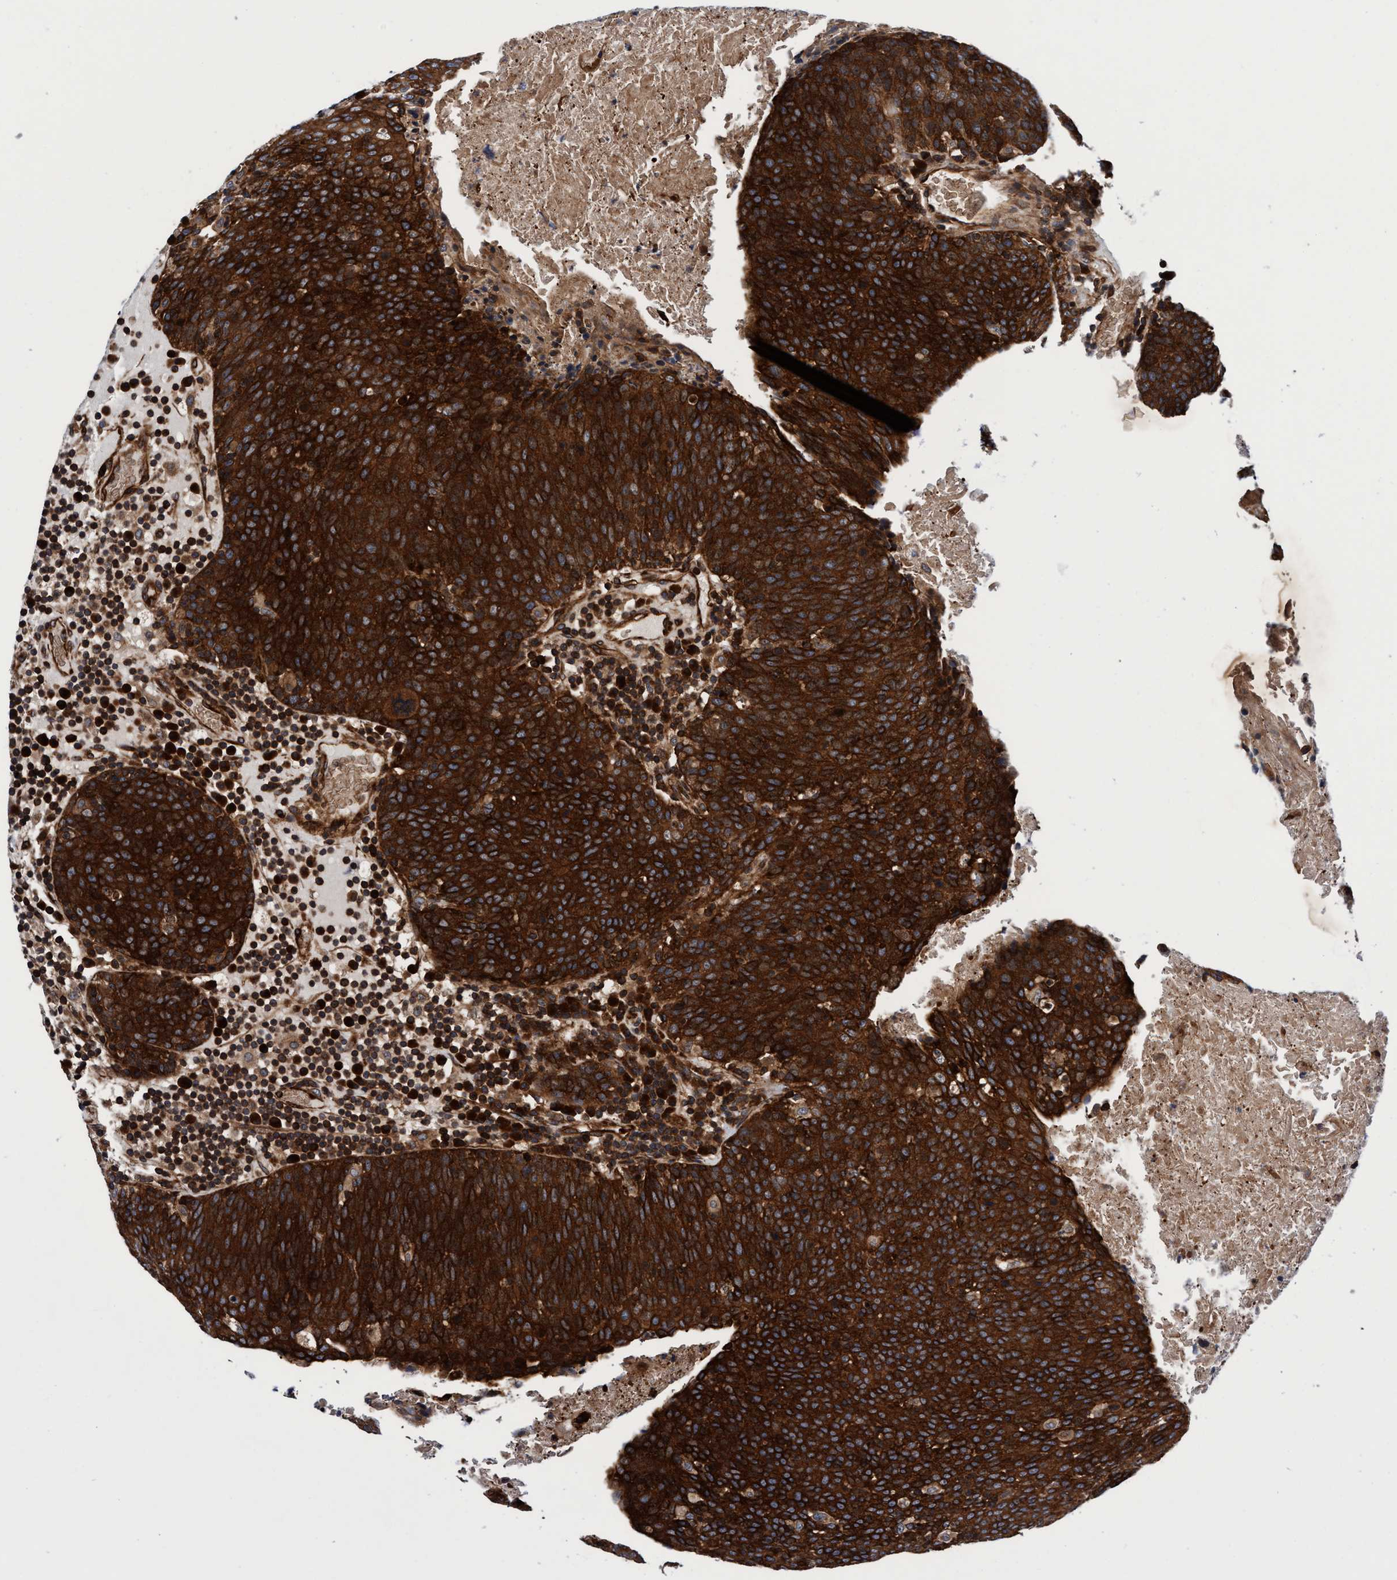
{"staining": {"intensity": "strong", "quantity": ">75%", "location": "cytoplasmic/membranous"}, "tissue": "head and neck cancer", "cell_type": "Tumor cells", "image_type": "cancer", "snomed": [{"axis": "morphology", "description": "Squamous cell carcinoma, NOS"}, {"axis": "morphology", "description": "Squamous cell carcinoma, metastatic, NOS"}, {"axis": "topography", "description": "Lymph node"}, {"axis": "topography", "description": "Head-Neck"}], "caption": "Tumor cells reveal high levels of strong cytoplasmic/membranous staining in about >75% of cells in head and neck cancer. (IHC, brightfield microscopy, high magnification).", "gene": "MCM3AP", "patient": {"sex": "male", "age": 62}}